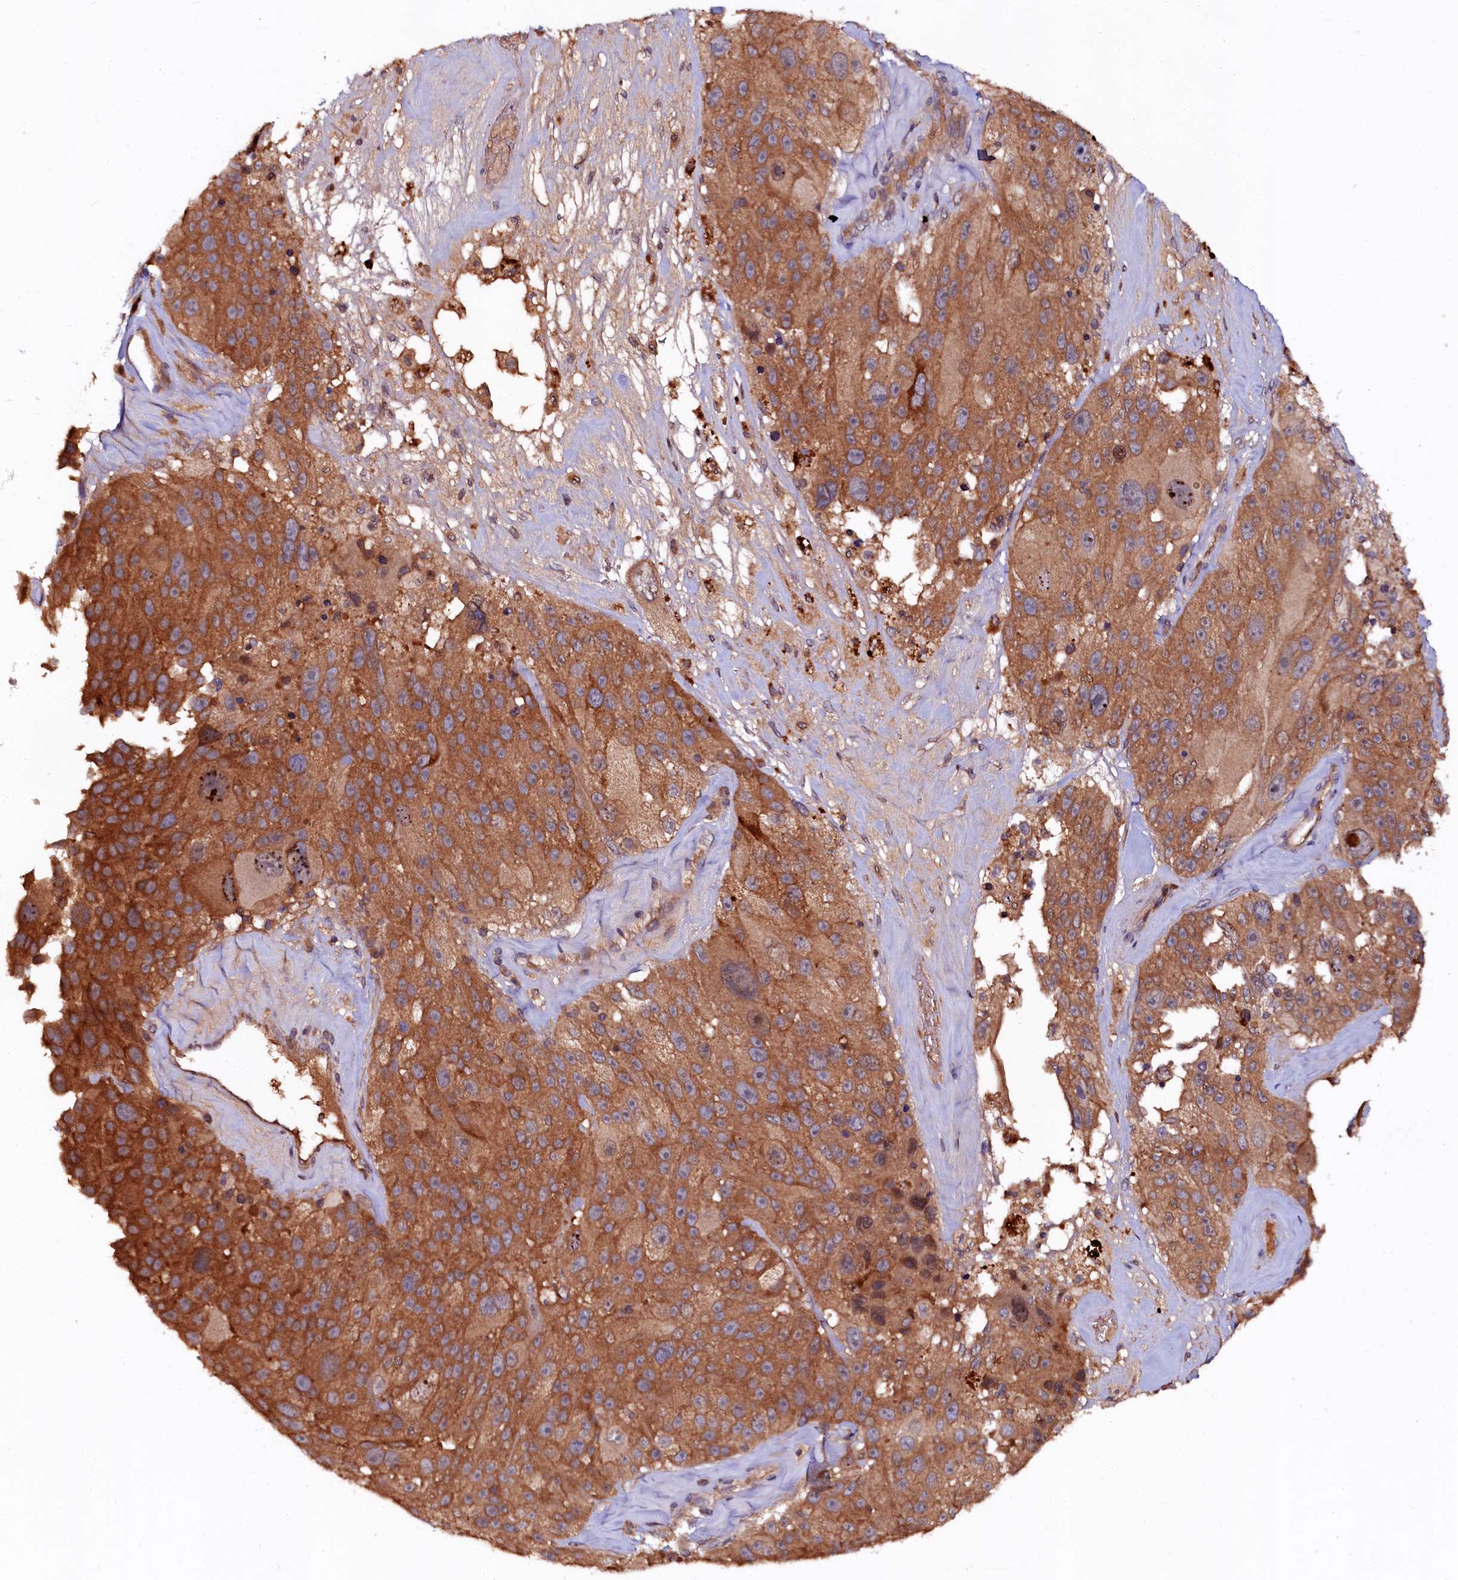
{"staining": {"intensity": "moderate", "quantity": ">75%", "location": "cytoplasmic/membranous"}, "tissue": "melanoma", "cell_type": "Tumor cells", "image_type": "cancer", "snomed": [{"axis": "morphology", "description": "Malignant melanoma, Metastatic site"}, {"axis": "topography", "description": "Lymph node"}], "caption": "A brown stain highlights moderate cytoplasmic/membranous positivity of a protein in human melanoma tumor cells.", "gene": "N4BP1", "patient": {"sex": "male", "age": 62}}